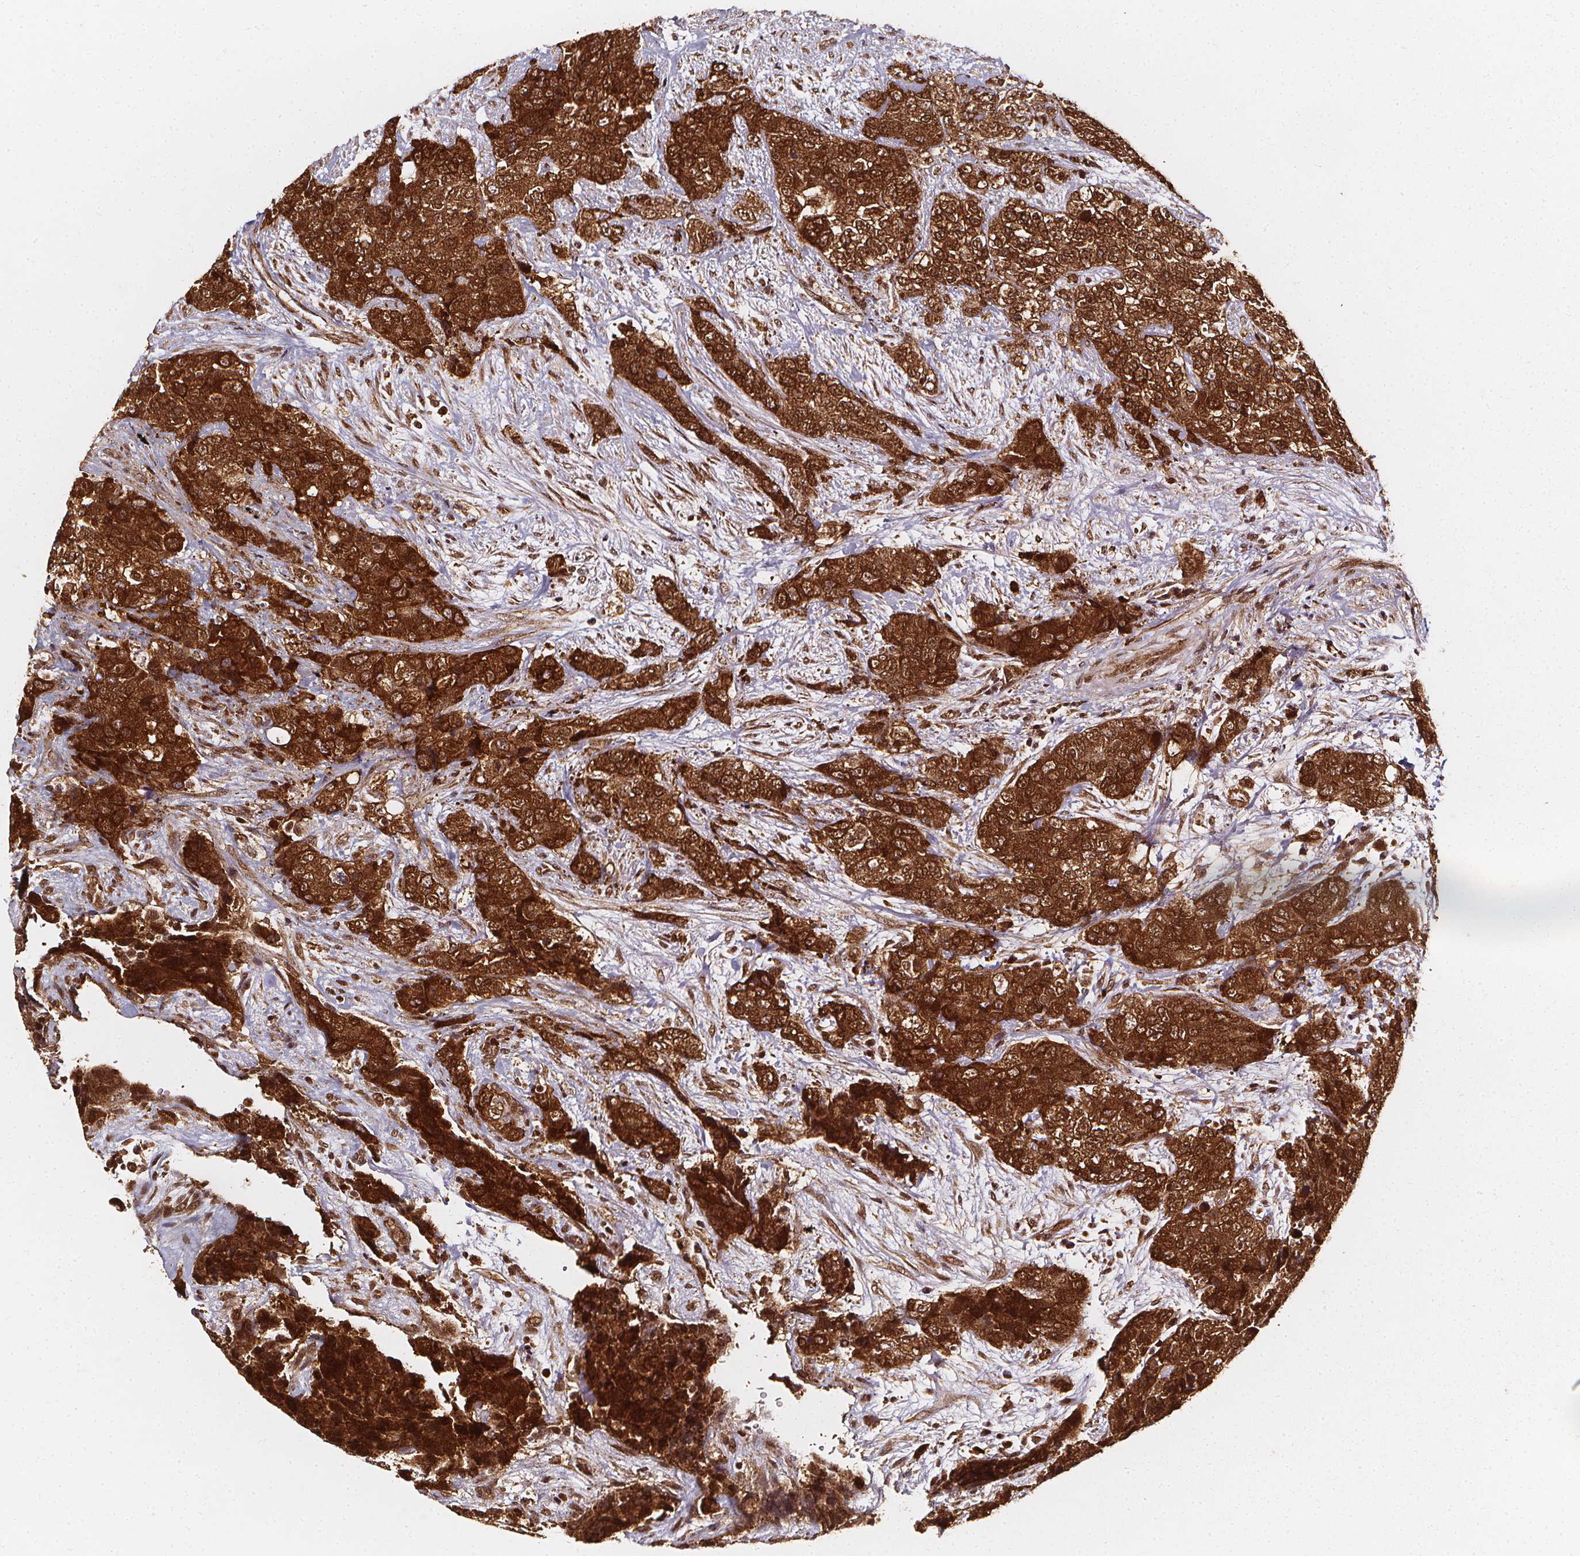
{"staining": {"intensity": "strong", "quantity": ">75%", "location": "cytoplasmic/membranous,nuclear"}, "tissue": "urothelial cancer", "cell_type": "Tumor cells", "image_type": "cancer", "snomed": [{"axis": "morphology", "description": "Urothelial carcinoma, High grade"}, {"axis": "topography", "description": "Urinary bladder"}], "caption": "High-grade urothelial carcinoma was stained to show a protein in brown. There is high levels of strong cytoplasmic/membranous and nuclear staining in about >75% of tumor cells. The protein of interest is shown in brown color, while the nuclei are stained blue.", "gene": "SMN1", "patient": {"sex": "female", "age": 78}}